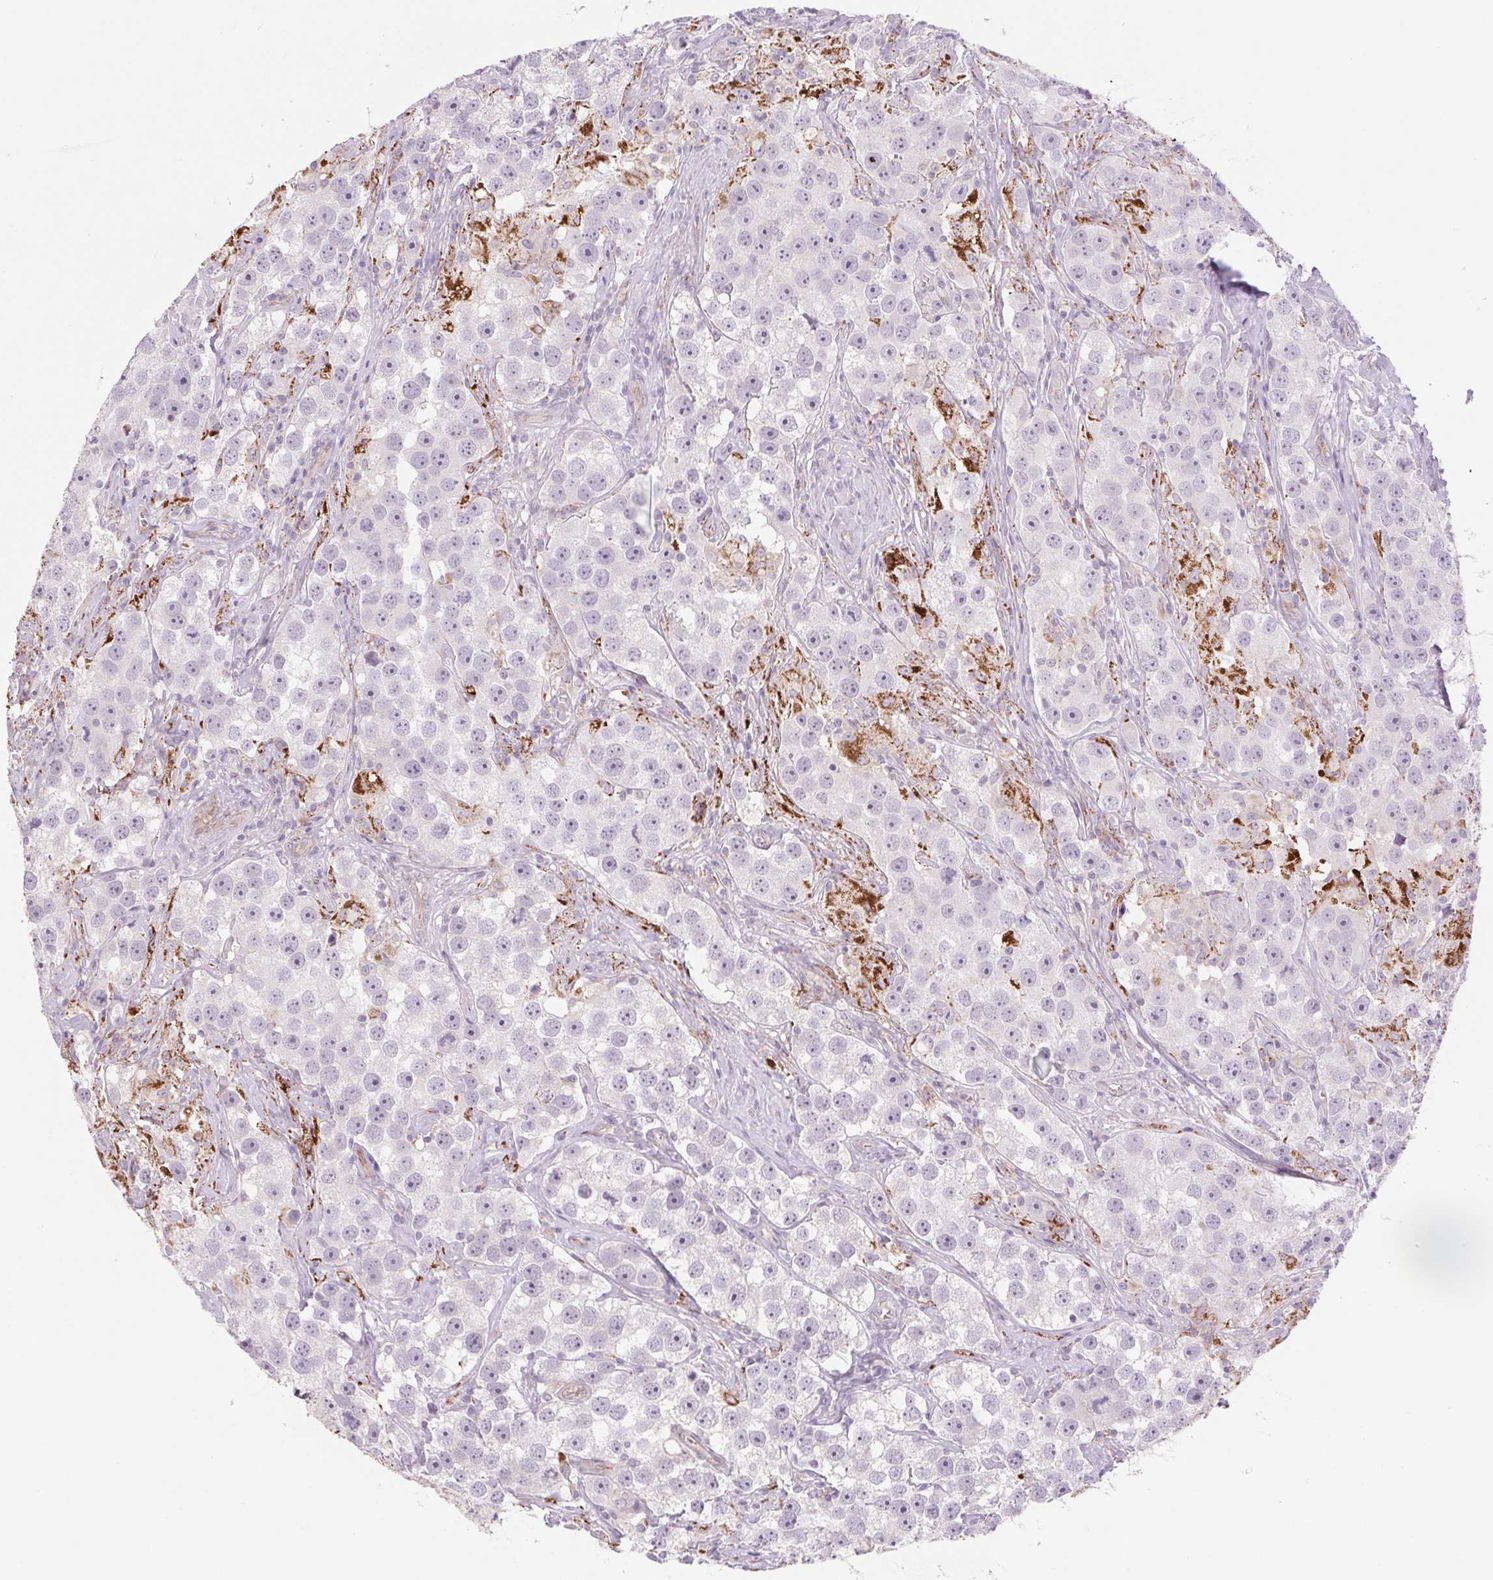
{"staining": {"intensity": "negative", "quantity": "none", "location": "none"}, "tissue": "testis cancer", "cell_type": "Tumor cells", "image_type": "cancer", "snomed": [{"axis": "morphology", "description": "Seminoma, NOS"}, {"axis": "topography", "description": "Testis"}], "caption": "Immunohistochemistry (IHC) of human testis cancer (seminoma) reveals no staining in tumor cells.", "gene": "MS4A13", "patient": {"sex": "male", "age": 49}}